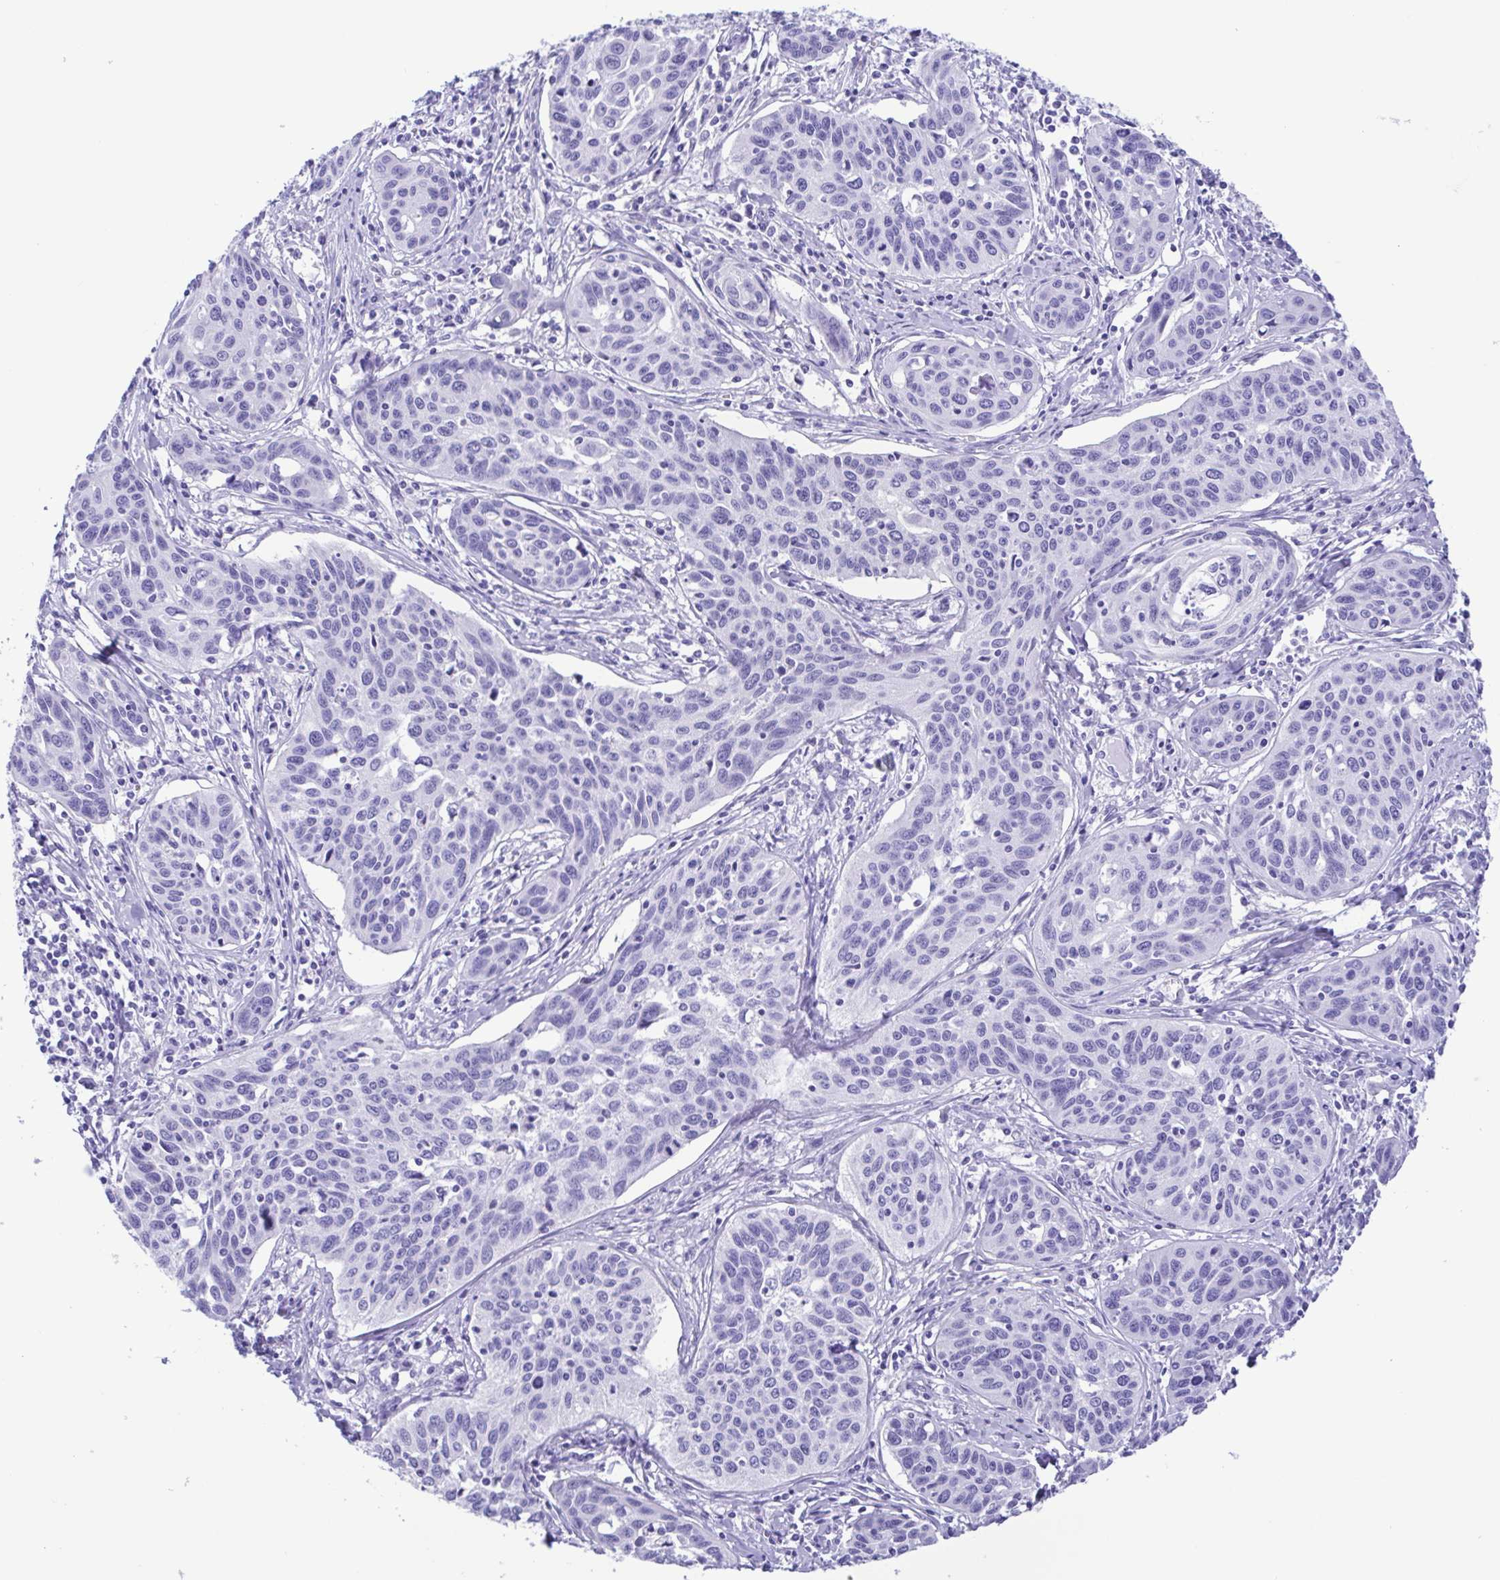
{"staining": {"intensity": "negative", "quantity": "none", "location": "none"}, "tissue": "cervical cancer", "cell_type": "Tumor cells", "image_type": "cancer", "snomed": [{"axis": "morphology", "description": "Squamous cell carcinoma, NOS"}, {"axis": "topography", "description": "Cervix"}], "caption": "Immunohistochemical staining of cervical cancer shows no significant staining in tumor cells.", "gene": "TSPY2", "patient": {"sex": "female", "age": 31}}